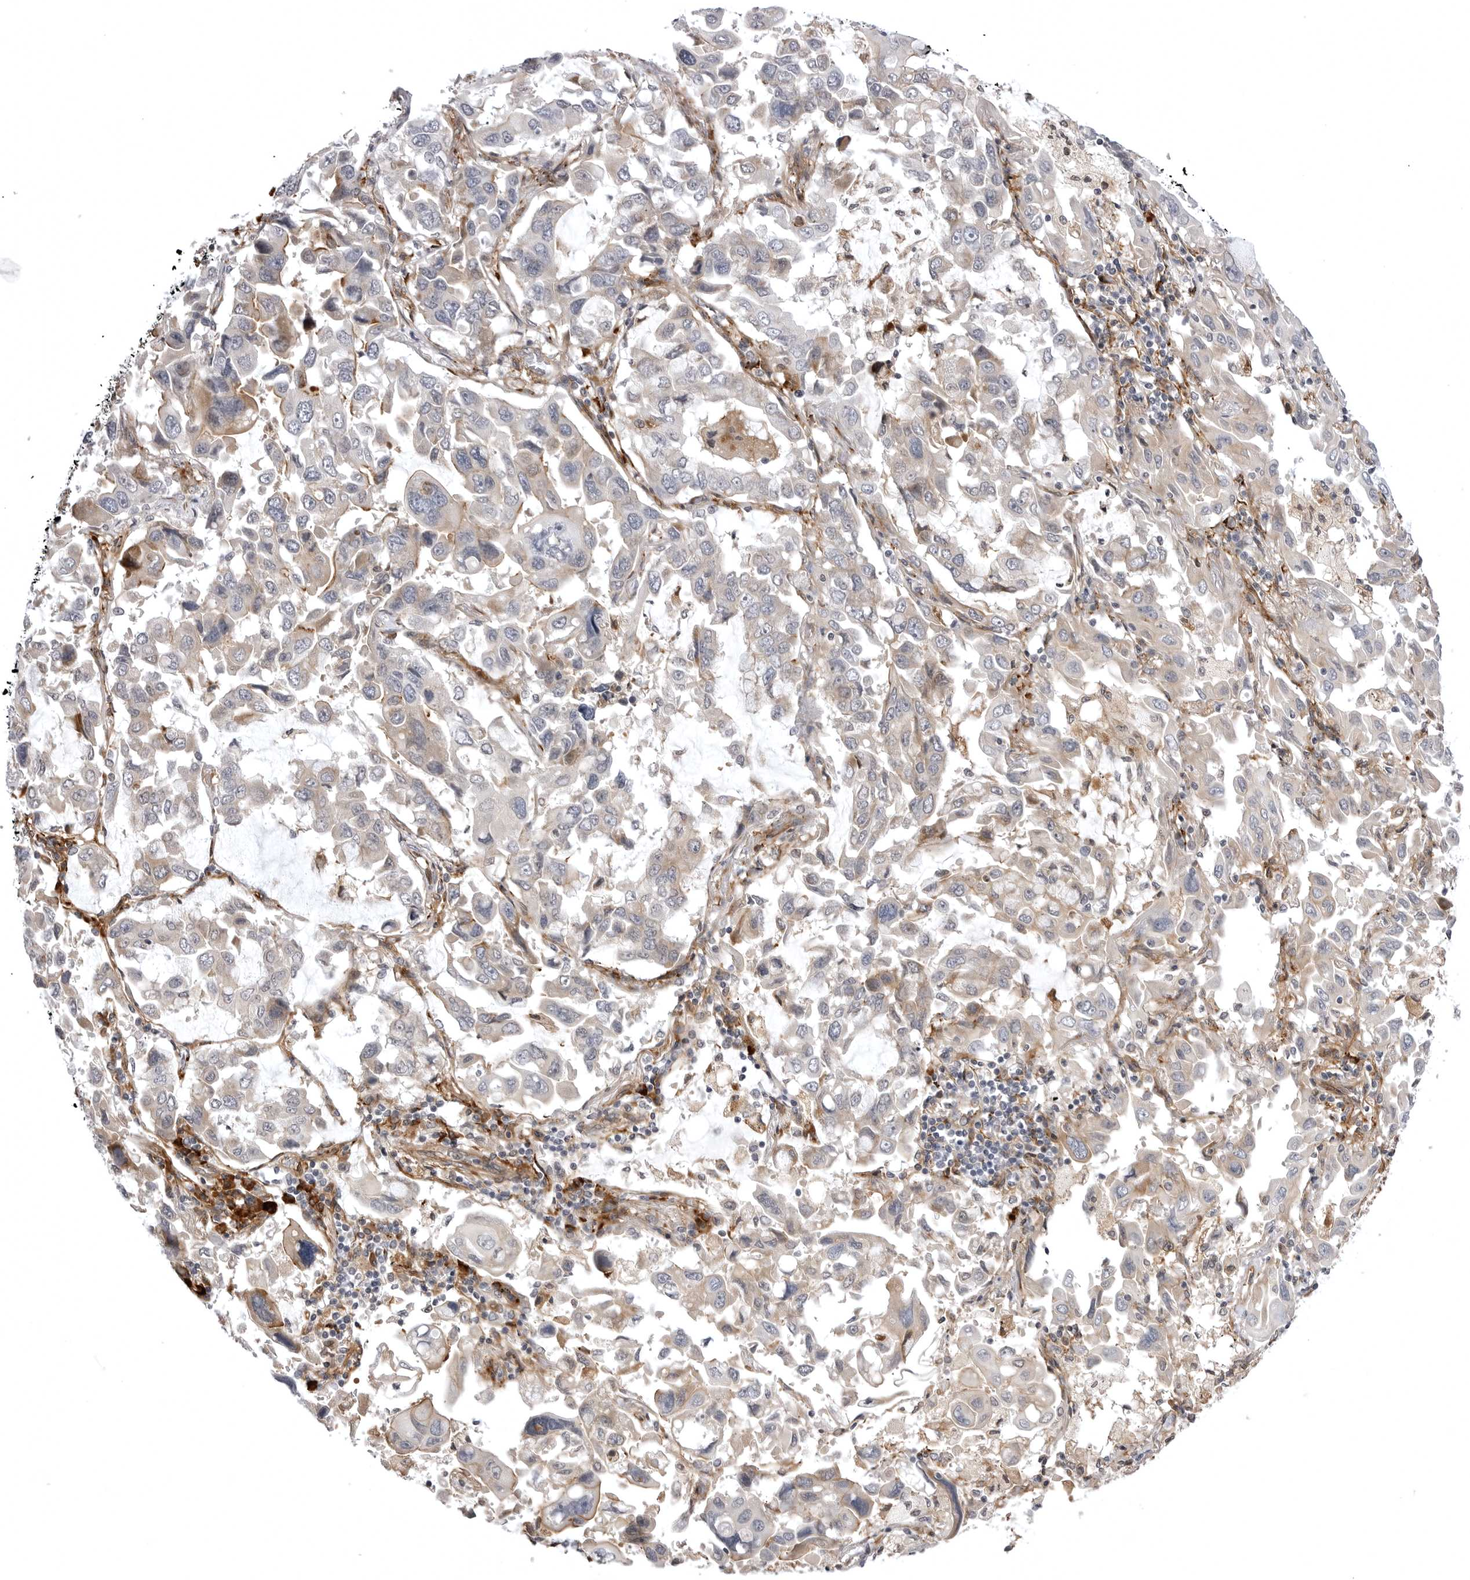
{"staining": {"intensity": "weak", "quantity": "25%-75%", "location": "cytoplasmic/membranous"}, "tissue": "lung cancer", "cell_type": "Tumor cells", "image_type": "cancer", "snomed": [{"axis": "morphology", "description": "Adenocarcinoma, NOS"}, {"axis": "topography", "description": "Lung"}], "caption": "The image displays staining of lung cancer (adenocarcinoma), revealing weak cytoplasmic/membranous protein staining (brown color) within tumor cells.", "gene": "ARL5A", "patient": {"sex": "male", "age": 64}}